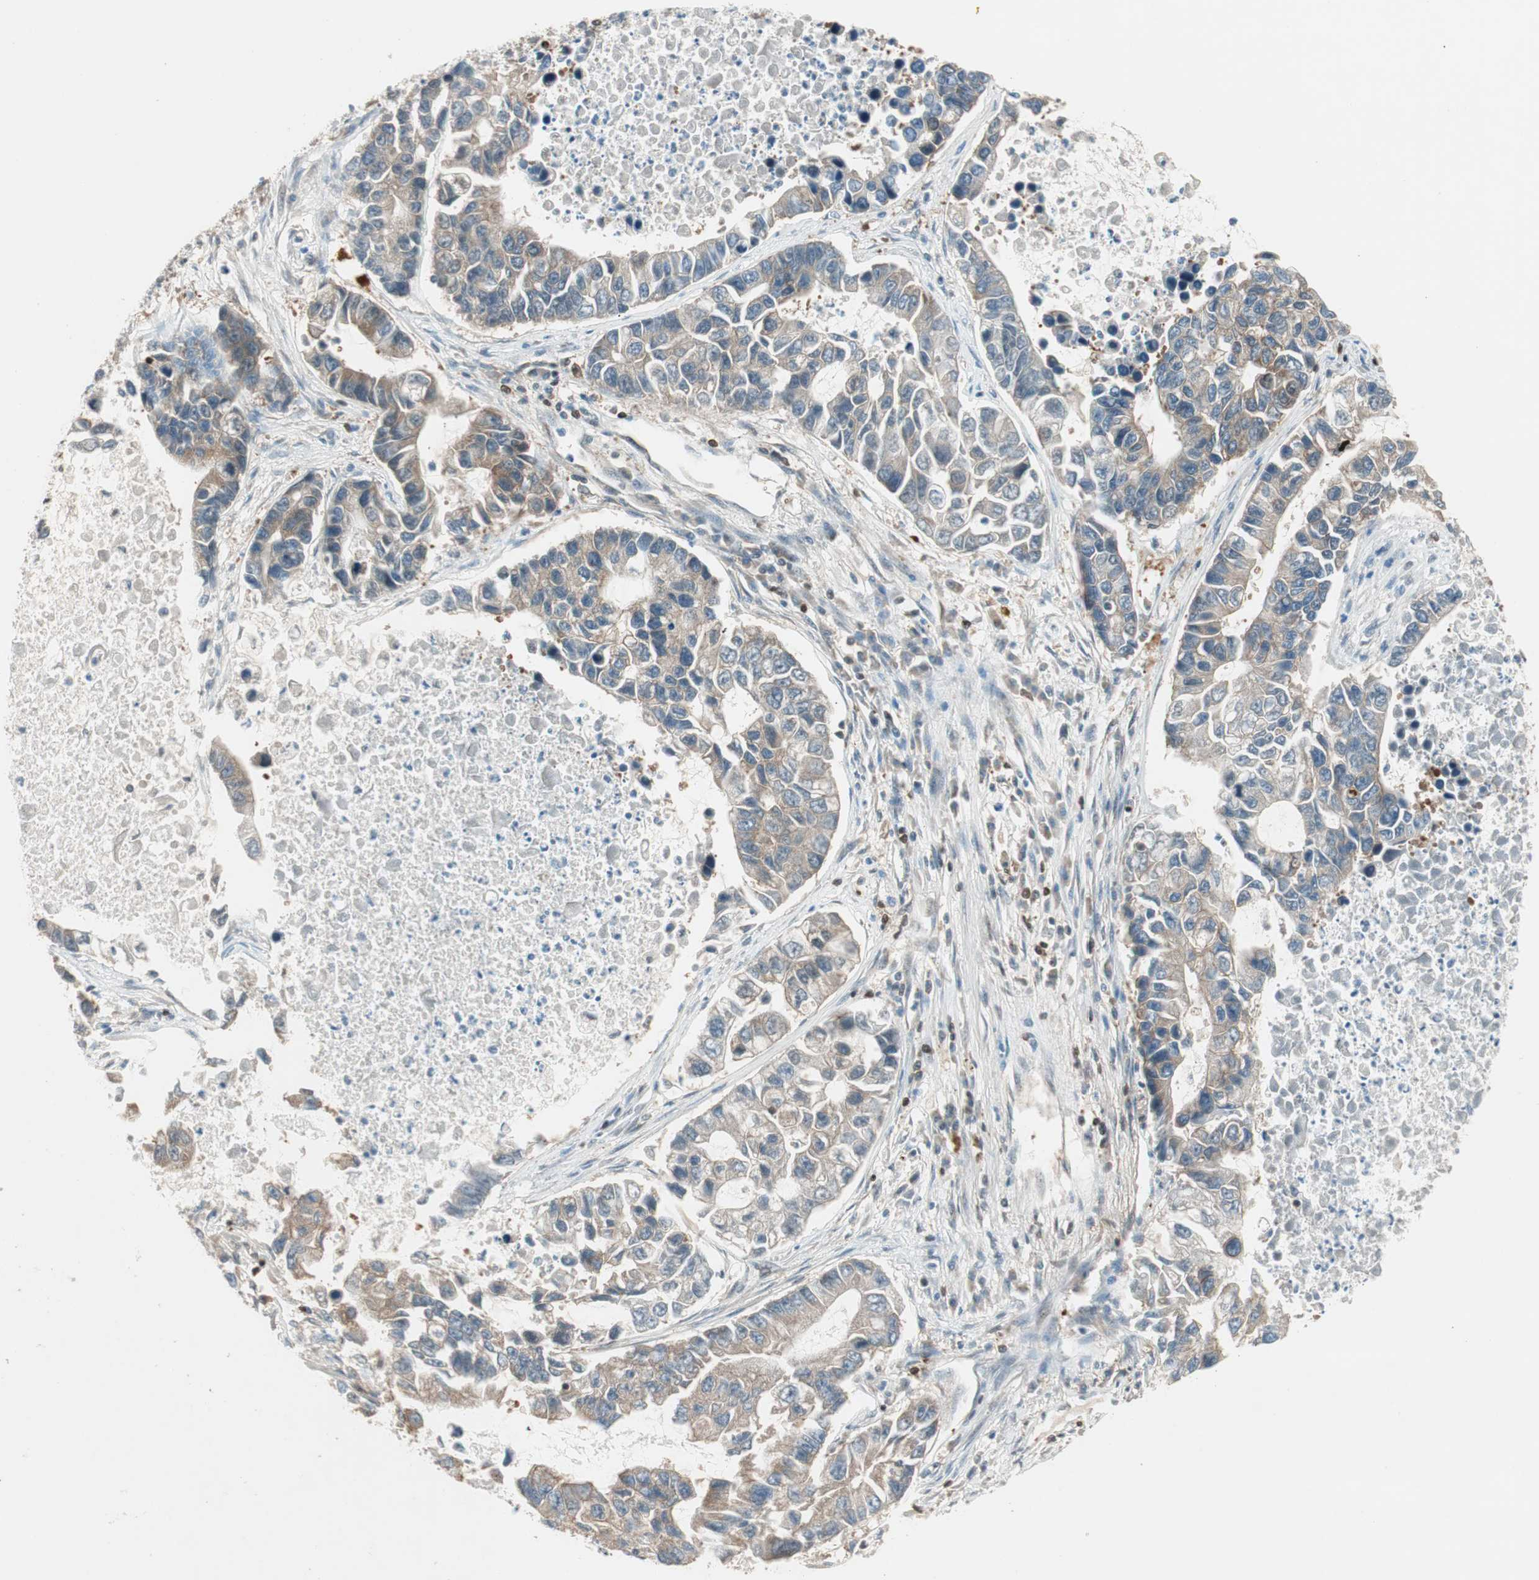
{"staining": {"intensity": "moderate", "quantity": ">75%", "location": "cytoplasmic/membranous"}, "tissue": "lung cancer", "cell_type": "Tumor cells", "image_type": "cancer", "snomed": [{"axis": "morphology", "description": "Adenocarcinoma, NOS"}, {"axis": "topography", "description": "Lung"}], "caption": "This histopathology image displays lung cancer (adenocarcinoma) stained with IHC to label a protein in brown. The cytoplasmic/membranous of tumor cells show moderate positivity for the protein. Nuclei are counter-stained blue.", "gene": "BIN1", "patient": {"sex": "female", "age": 51}}